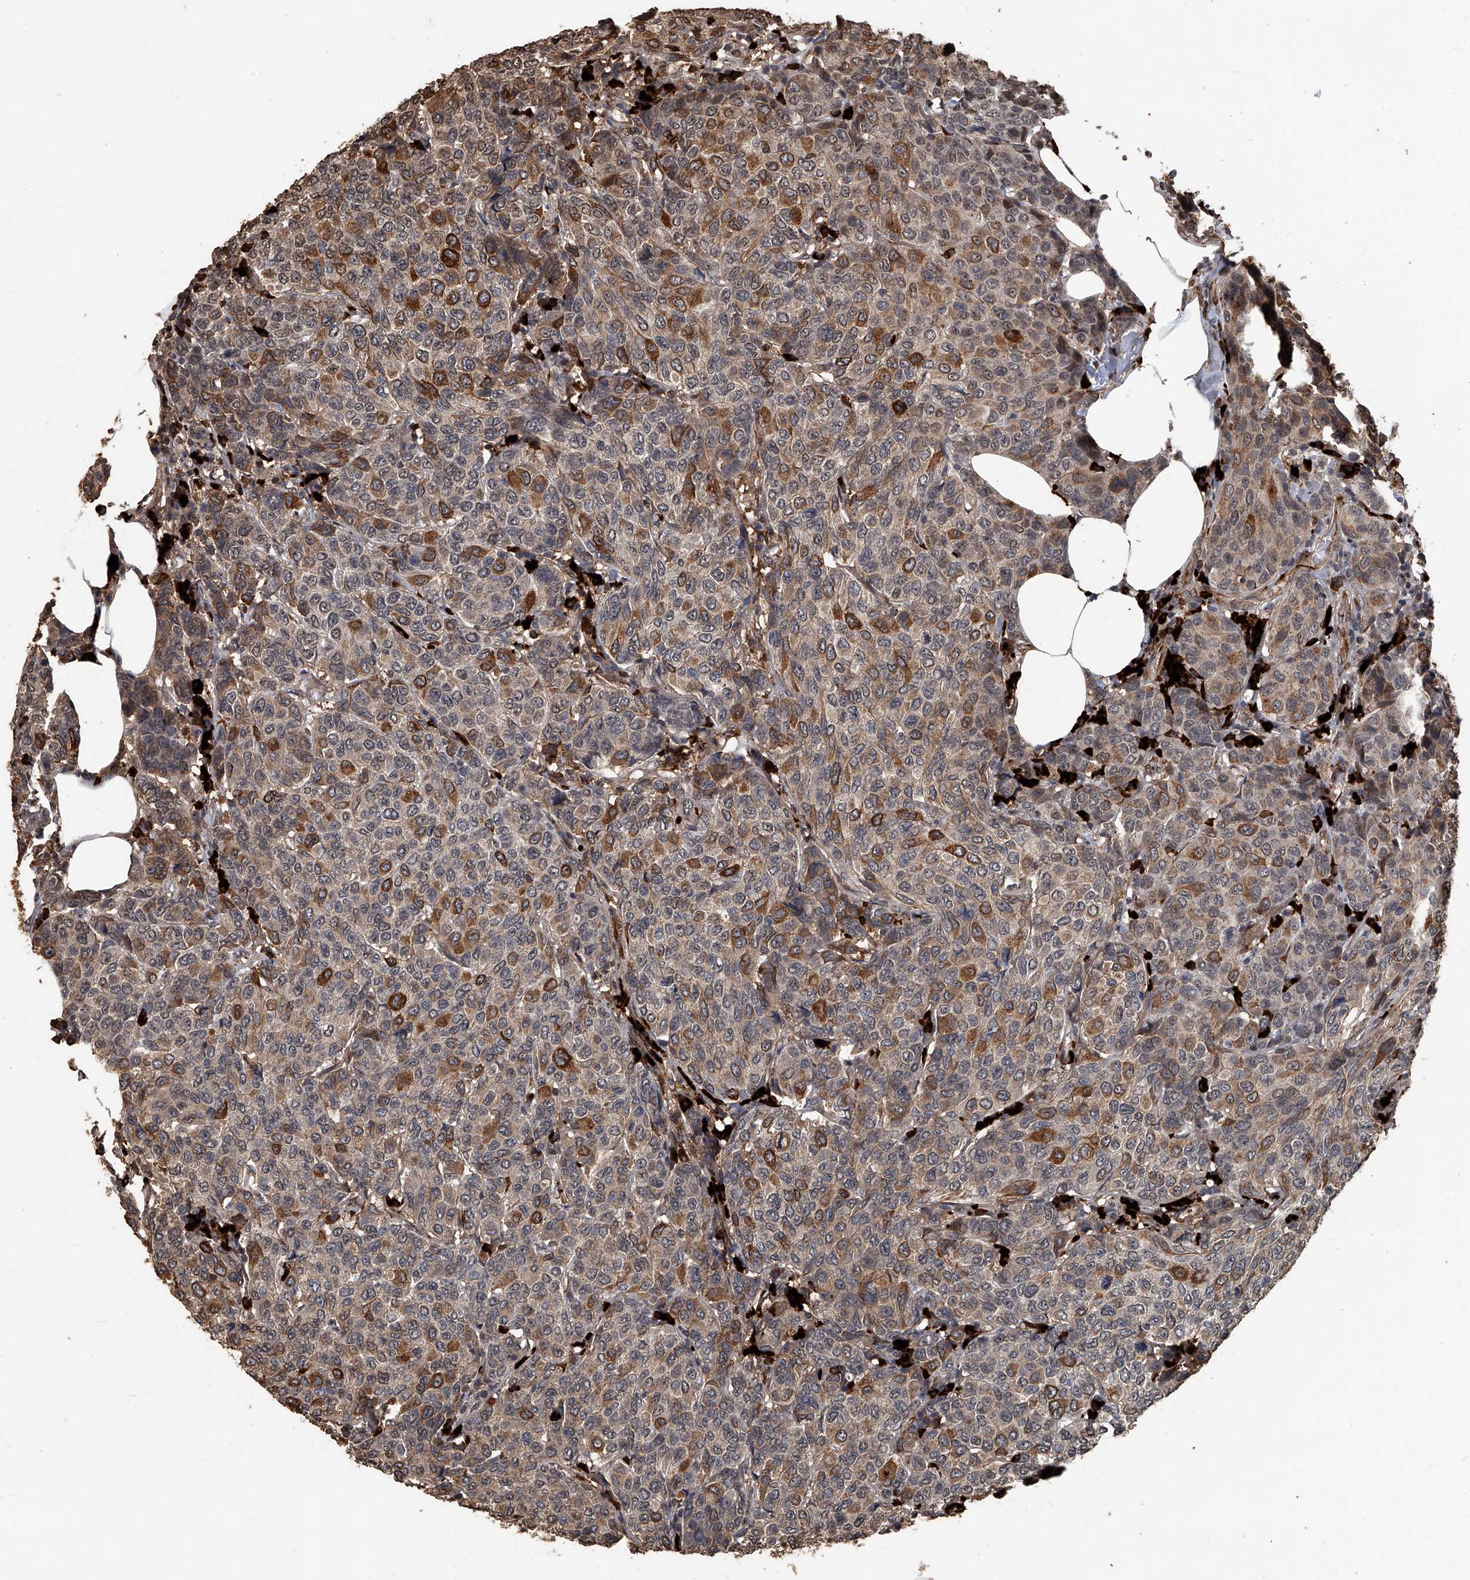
{"staining": {"intensity": "moderate", "quantity": "25%-75%", "location": "cytoplasmic/membranous"}, "tissue": "breast cancer", "cell_type": "Tumor cells", "image_type": "cancer", "snomed": [{"axis": "morphology", "description": "Duct carcinoma"}, {"axis": "topography", "description": "Breast"}], "caption": "DAB immunohistochemical staining of breast cancer (invasive ductal carcinoma) displays moderate cytoplasmic/membranous protein expression in approximately 25%-75% of tumor cells. (DAB IHC, brown staining for protein, blue staining for nuclei).", "gene": "GPR132", "patient": {"sex": "female", "age": 55}}